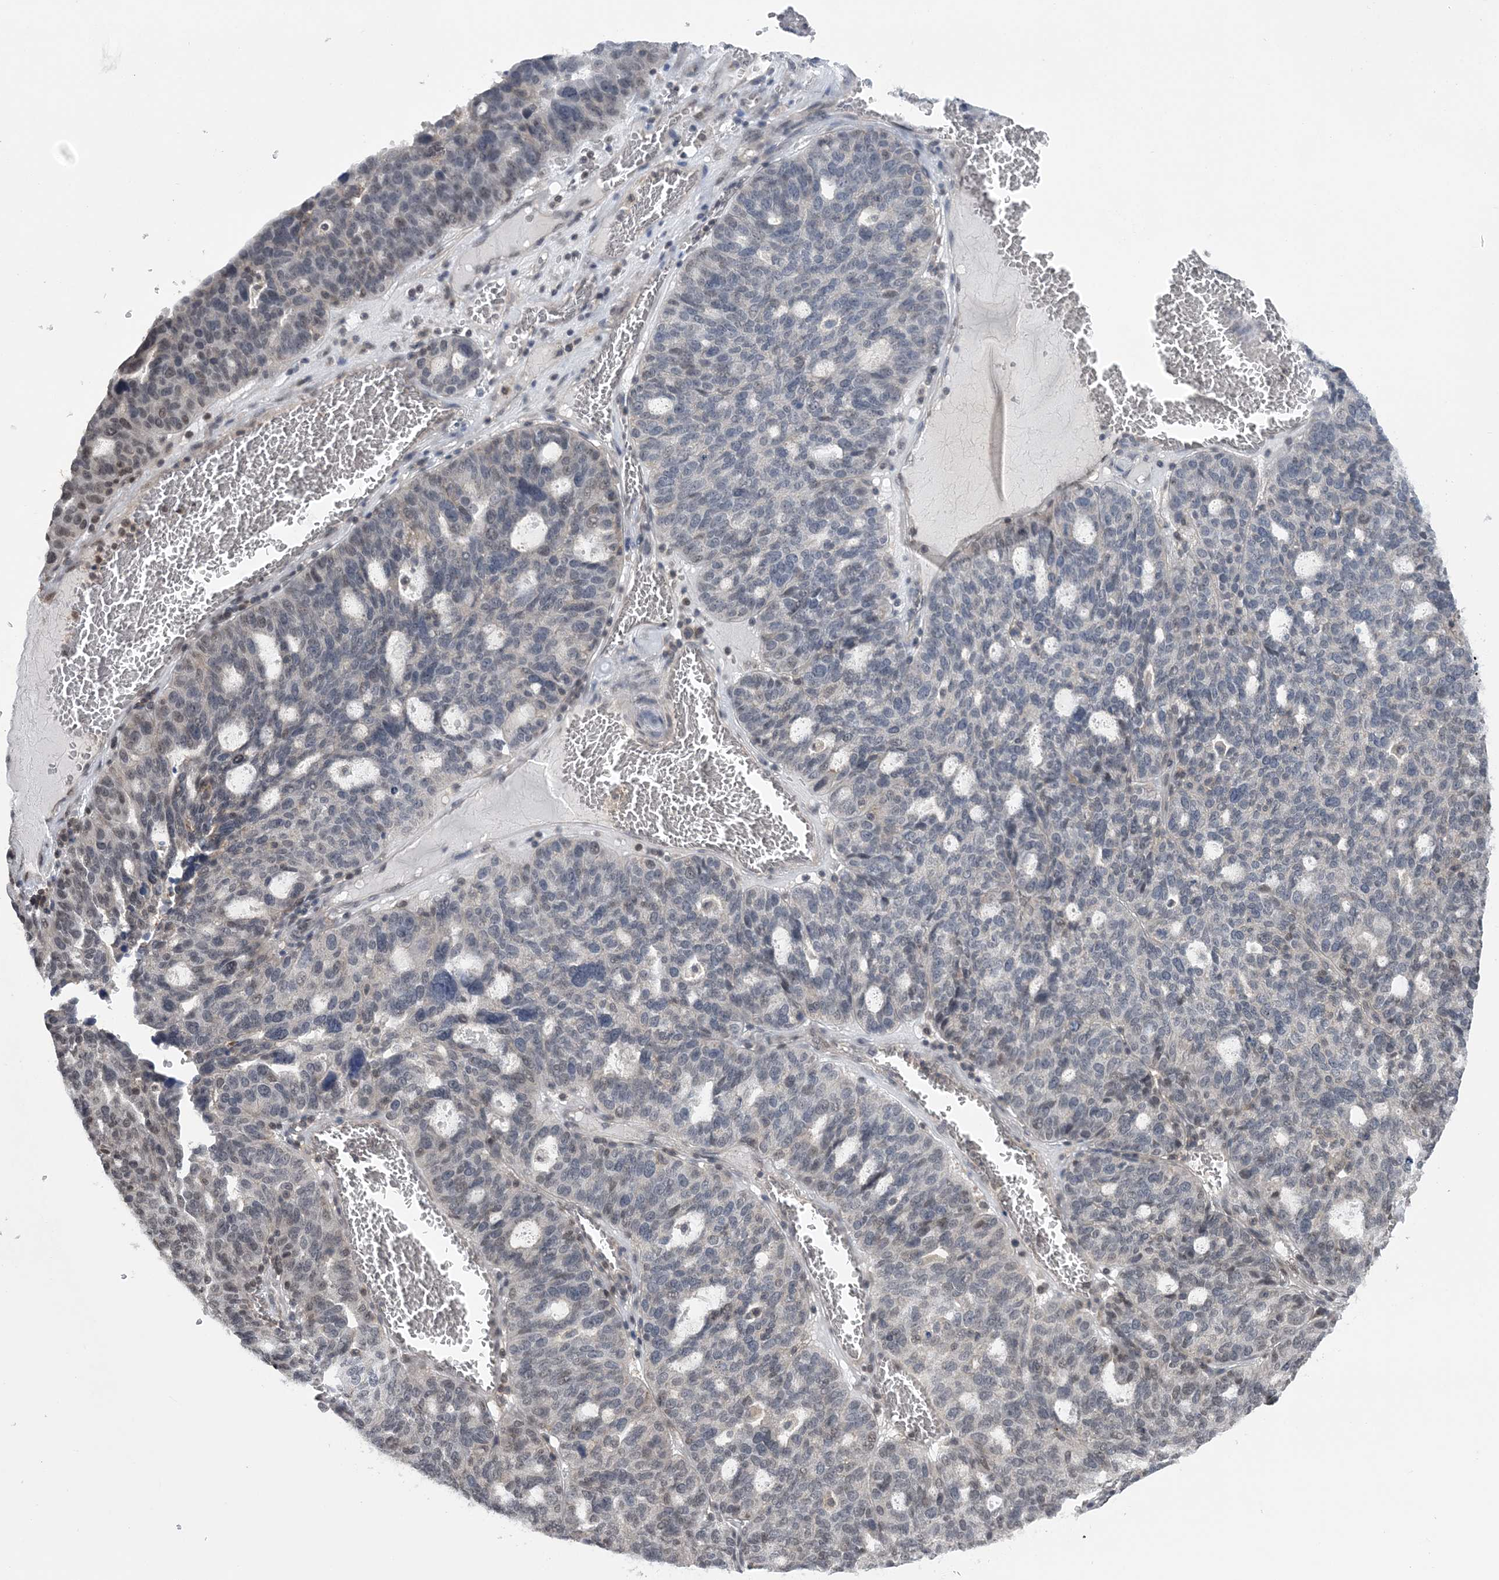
{"staining": {"intensity": "negative", "quantity": "none", "location": "none"}, "tissue": "ovarian cancer", "cell_type": "Tumor cells", "image_type": "cancer", "snomed": [{"axis": "morphology", "description": "Cystadenocarcinoma, serous, NOS"}, {"axis": "topography", "description": "Ovary"}], "caption": "This micrograph is of serous cystadenocarcinoma (ovarian) stained with IHC to label a protein in brown with the nuclei are counter-stained blue. There is no positivity in tumor cells.", "gene": "CCDC152", "patient": {"sex": "female", "age": 59}}